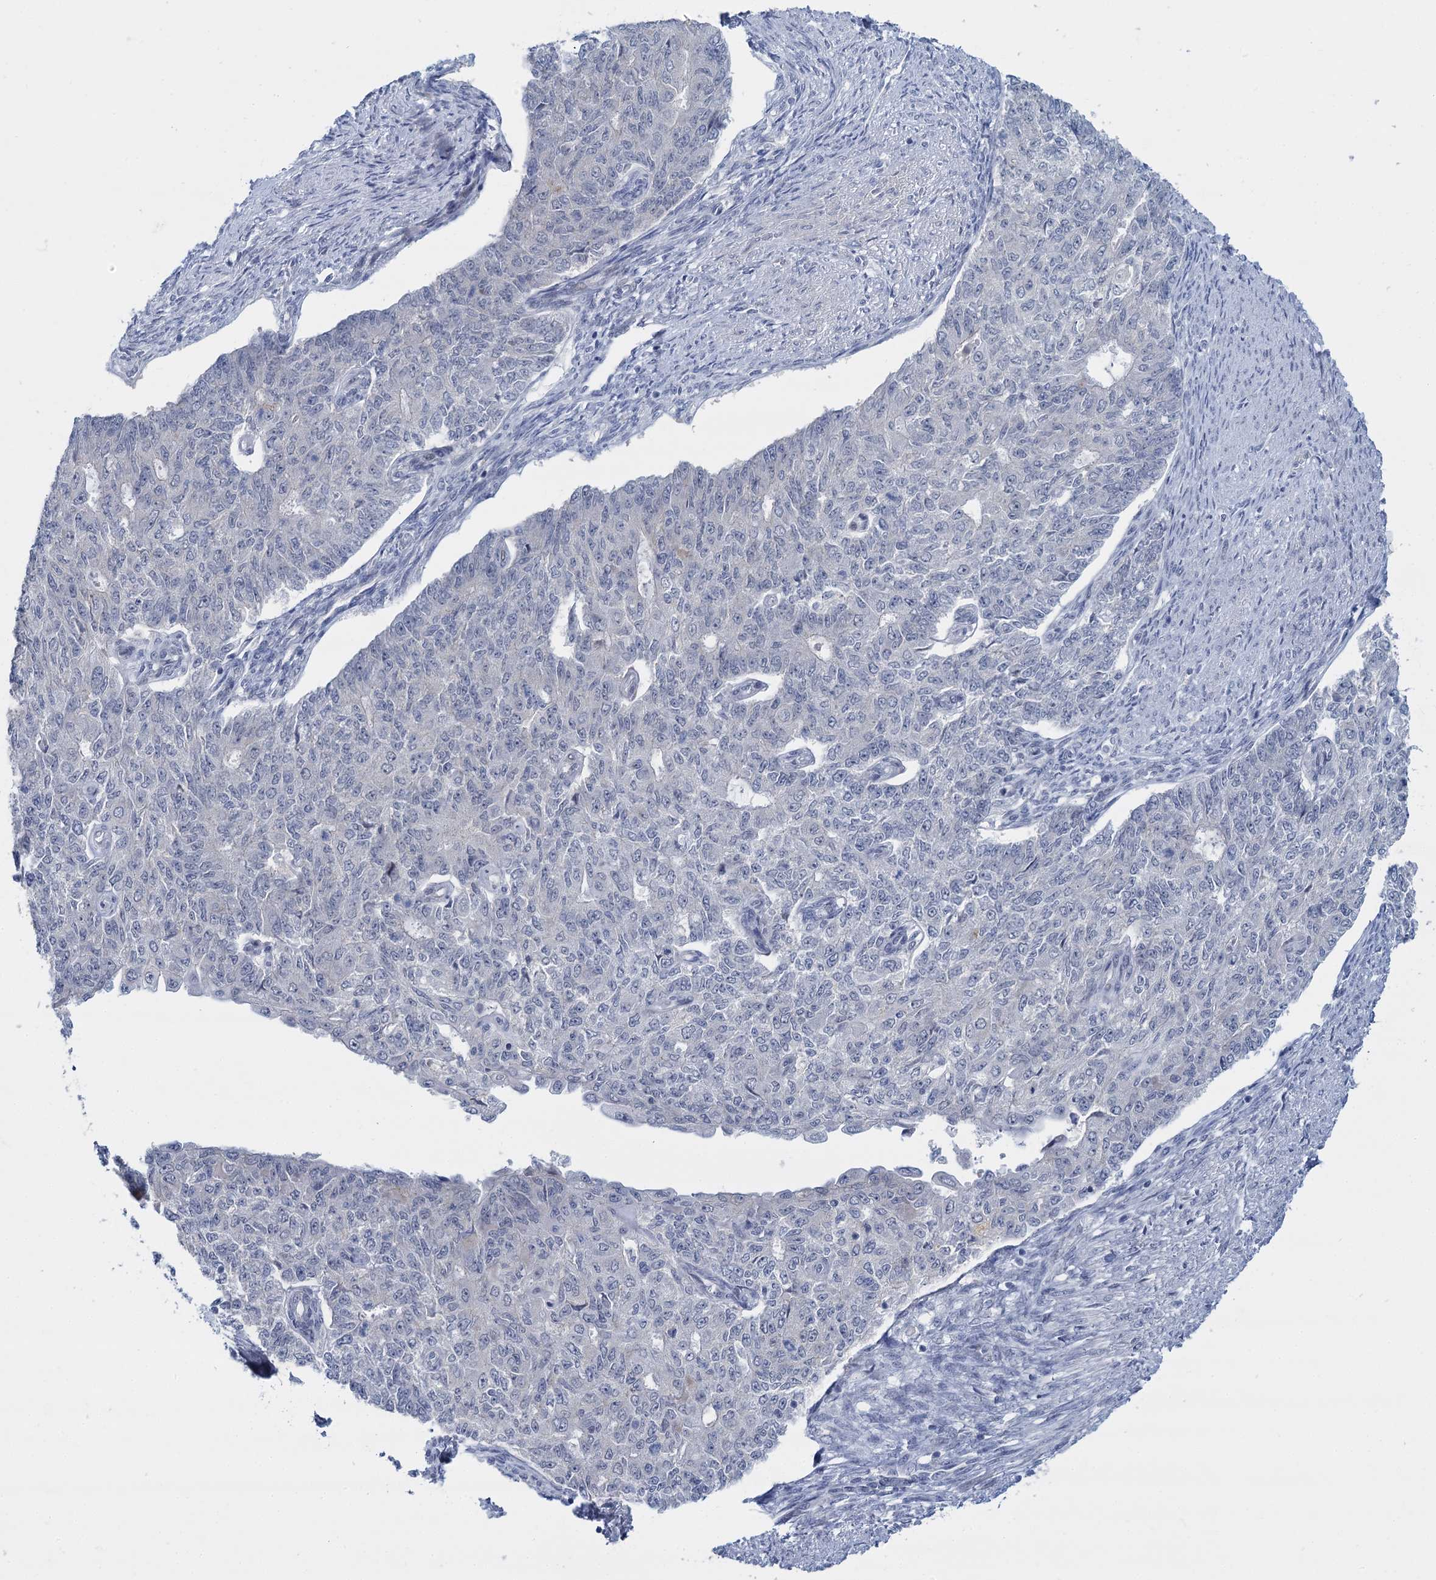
{"staining": {"intensity": "negative", "quantity": "none", "location": "none"}, "tissue": "endometrial cancer", "cell_type": "Tumor cells", "image_type": "cancer", "snomed": [{"axis": "morphology", "description": "Adenocarcinoma, NOS"}, {"axis": "topography", "description": "Endometrium"}], "caption": "DAB (3,3'-diaminobenzidine) immunohistochemical staining of human endometrial cancer shows no significant staining in tumor cells.", "gene": "ACRBP", "patient": {"sex": "female", "age": 32}}